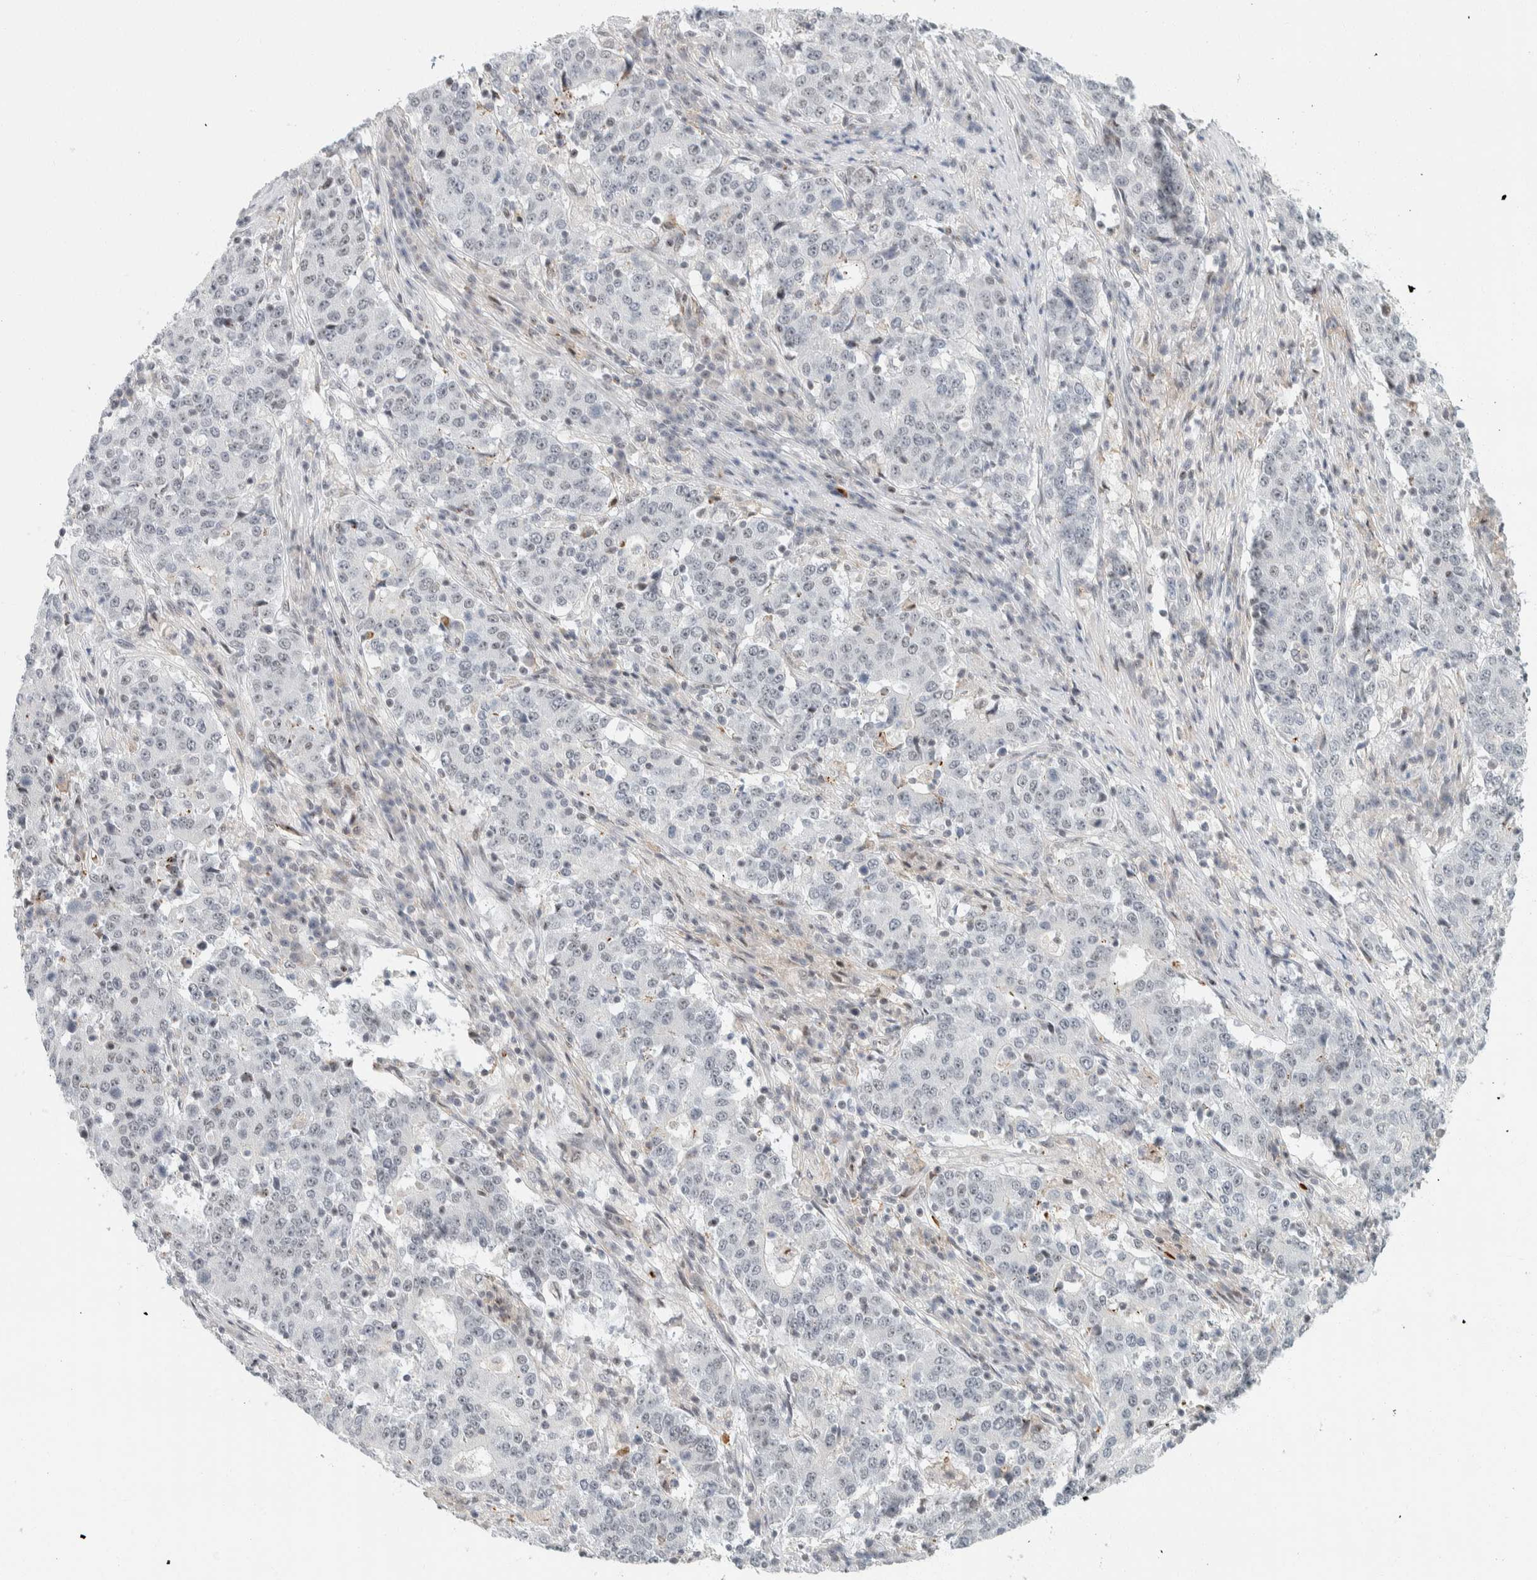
{"staining": {"intensity": "negative", "quantity": "none", "location": "none"}, "tissue": "stomach cancer", "cell_type": "Tumor cells", "image_type": "cancer", "snomed": [{"axis": "morphology", "description": "Adenocarcinoma, NOS"}, {"axis": "topography", "description": "Stomach"}], "caption": "A micrograph of human stomach adenocarcinoma is negative for staining in tumor cells.", "gene": "ZBTB2", "patient": {"sex": "male", "age": 59}}